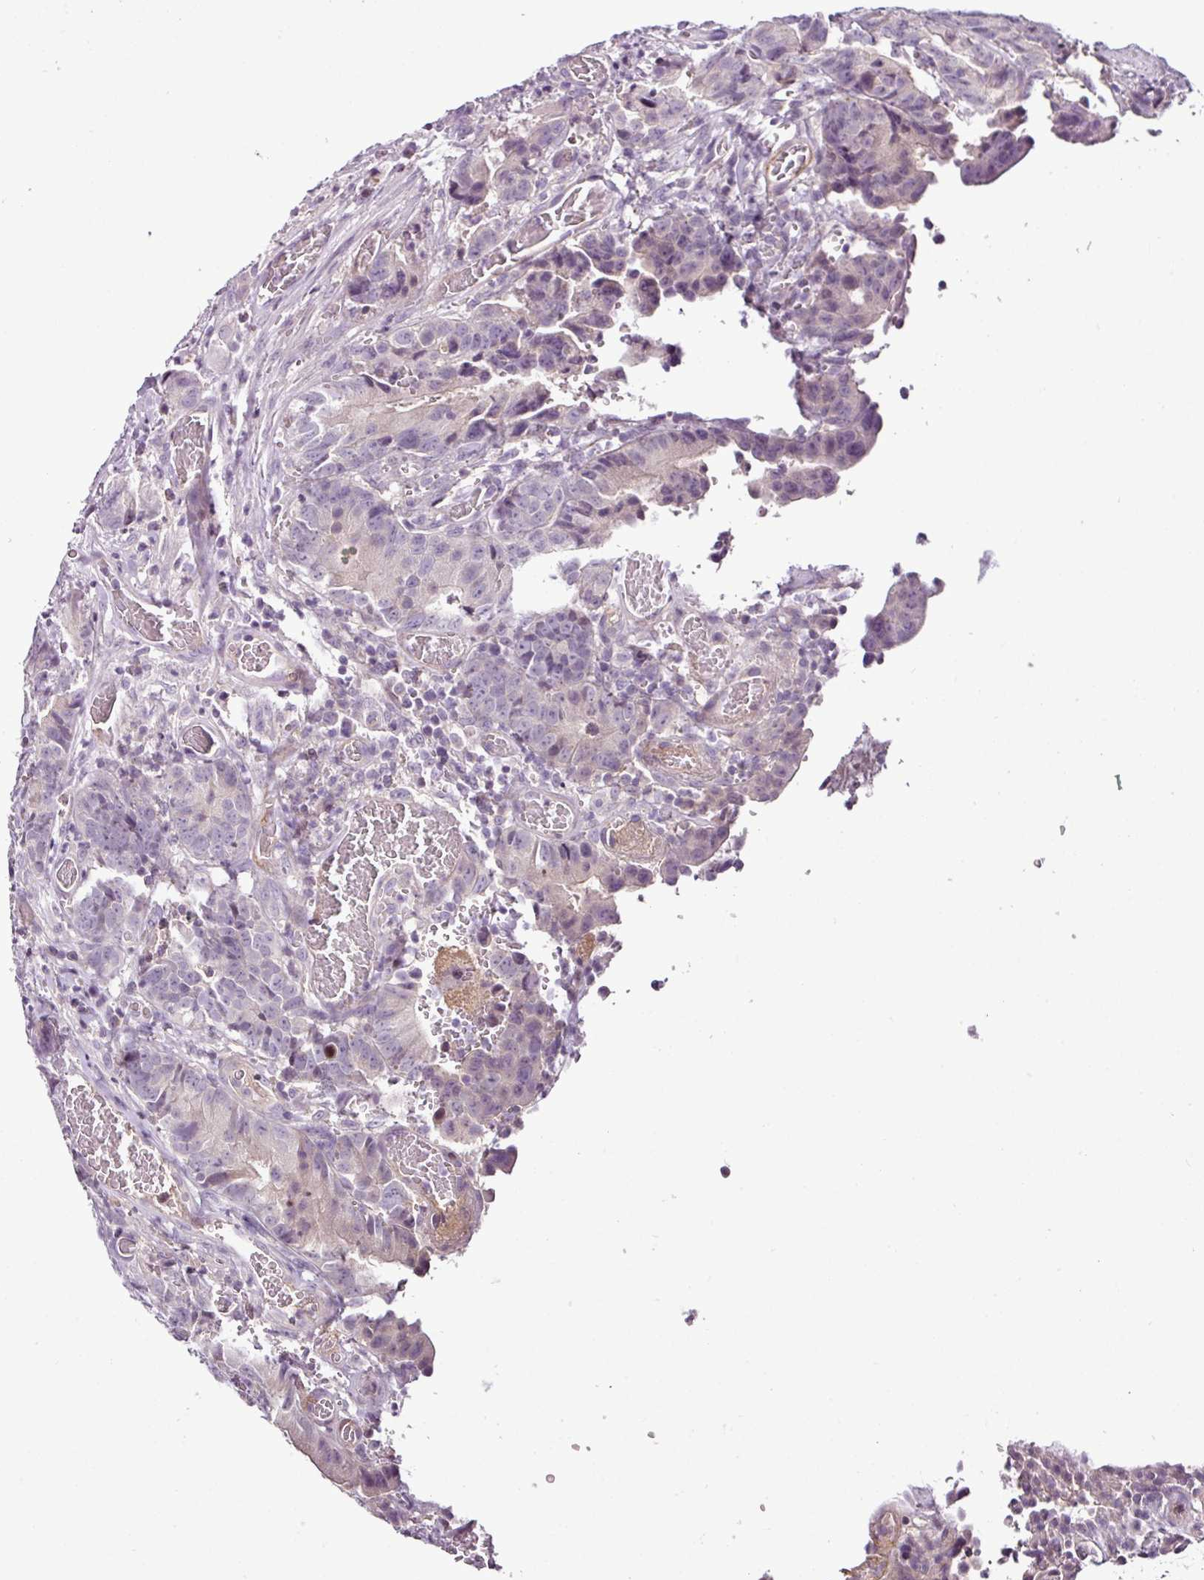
{"staining": {"intensity": "negative", "quantity": "none", "location": "none"}, "tissue": "colorectal cancer", "cell_type": "Tumor cells", "image_type": "cancer", "snomed": [{"axis": "morphology", "description": "Adenocarcinoma, NOS"}, {"axis": "topography", "description": "Colon"}], "caption": "Tumor cells show no significant positivity in adenocarcinoma (colorectal). (DAB immunohistochemistry visualized using brightfield microscopy, high magnification).", "gene": "TEX30", "patient": {"sex": "female", "age": 57}}